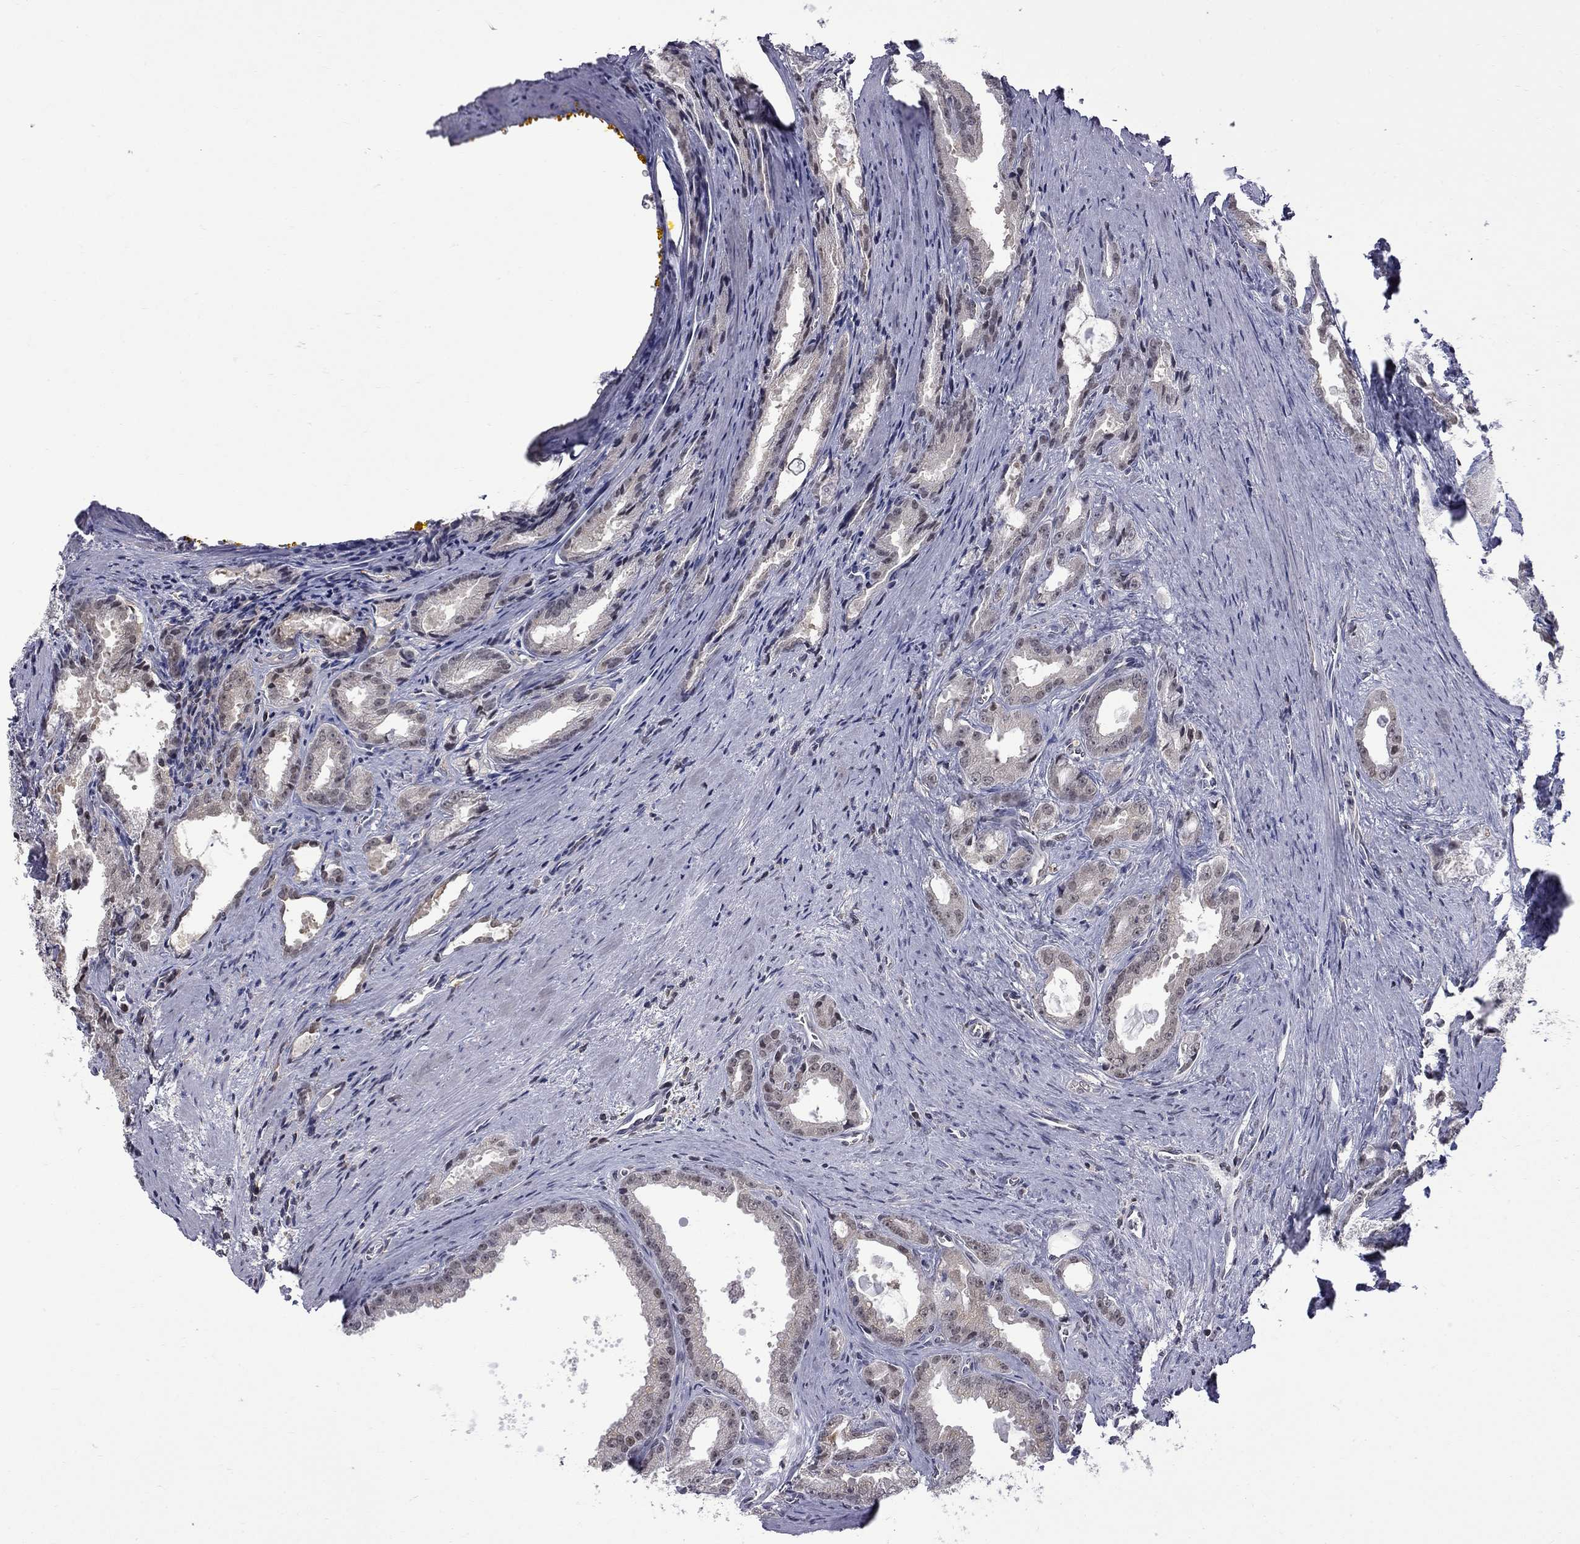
{"staining": {"intensity": "negative", "quantity": "none", "location": "none"}, "tissue": "prostate cancer", "cell_type": "Tumor cells", "image_type": "cancer", "snomed": [{"axis": "morphology", "description": "Adenocarcinoma, NOS"}, {"axis": "morphology", "description": "Adenocarcinoma, High grade"}, {"axis": "topography", "description": "Prostate"}], "caption": "There is no significant expression in tumor cells of prostate cancer (adenocarcinoma (high-grade)).", "gene": "RFWD3", "patient": {"sex": "male", "age": 70}}